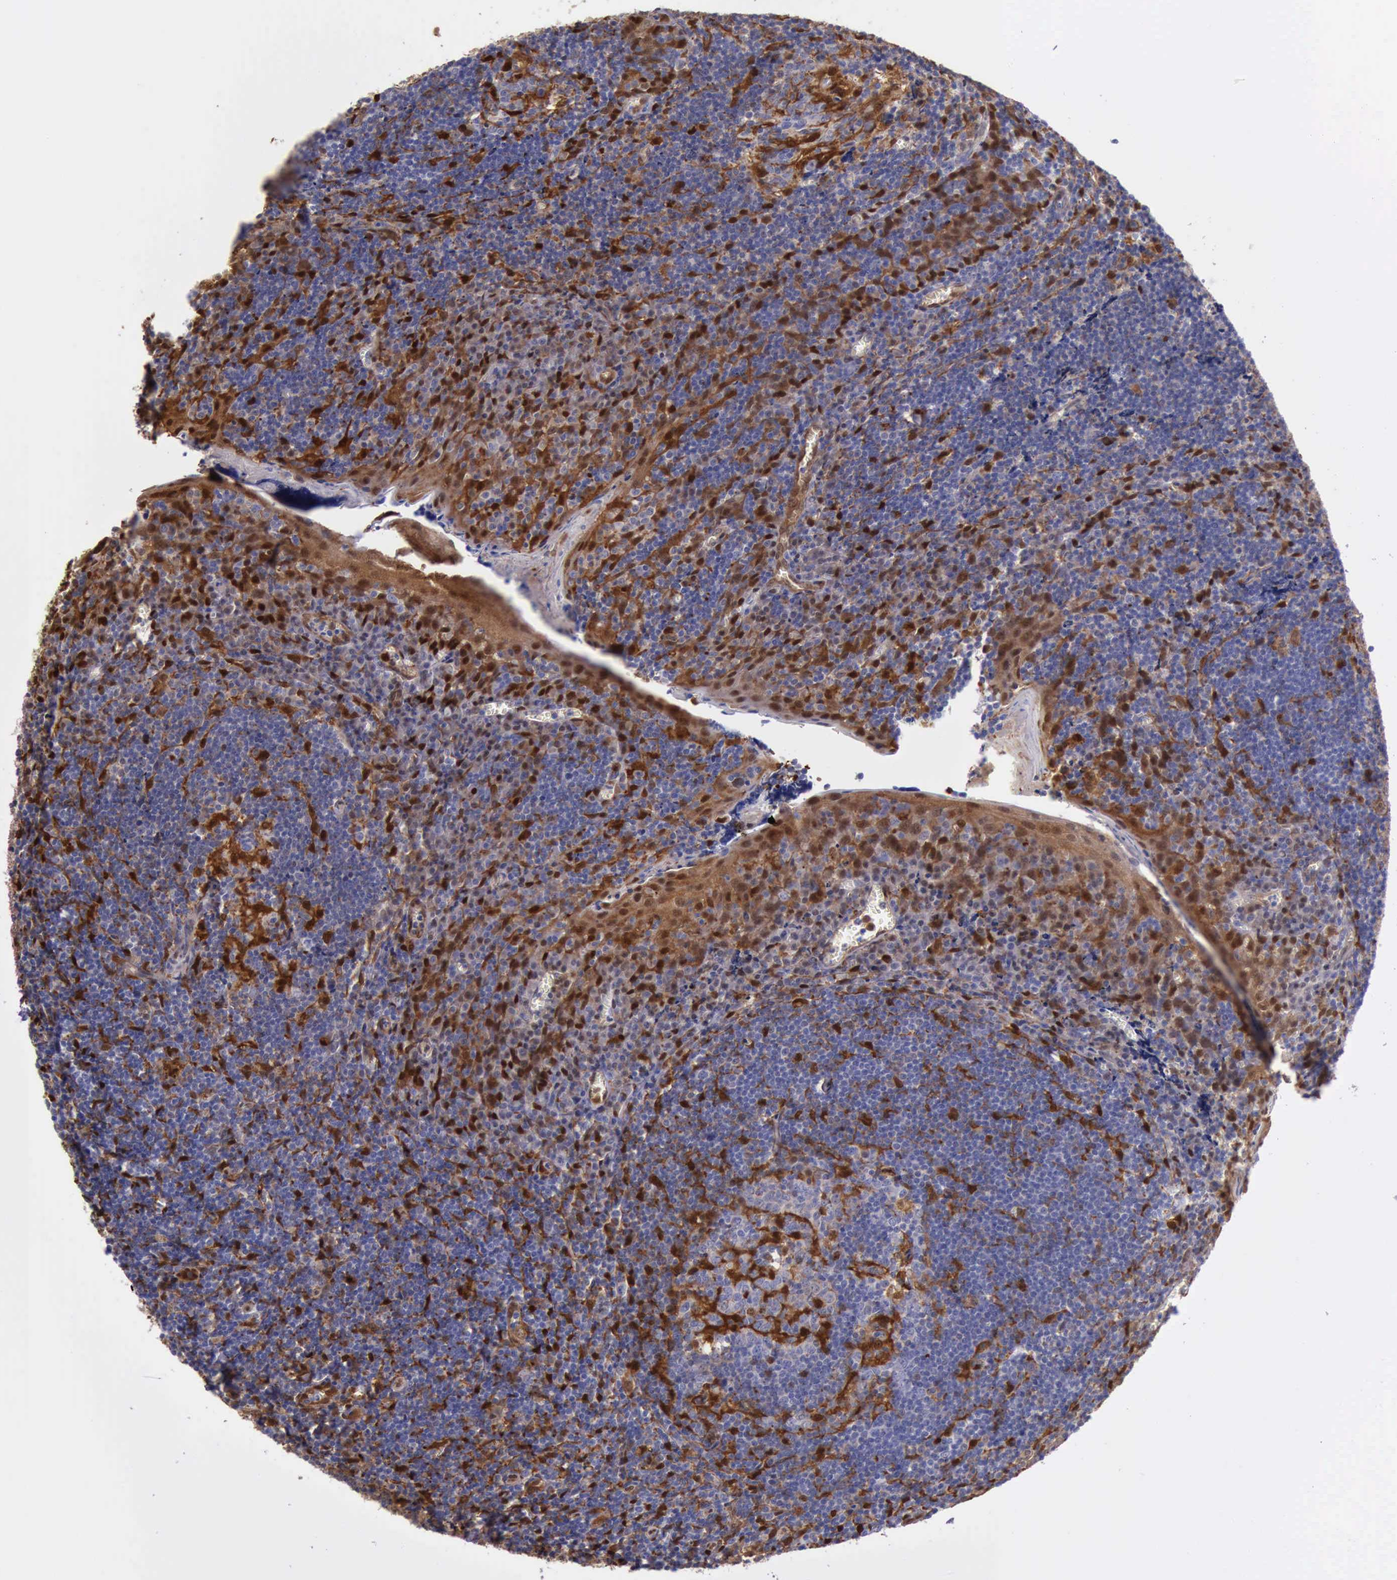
{"staining": {"intensity": "weak", "quantity": "<25%", "location": "cytoplasmic/membranous,nuclear"}, "tissue": "tonsil", "cell_type": "Germinal center cells", "image_type": "normal", "snomed": [{"axis": "morphology", "description": "Normal tissue, NOS"}, {"axis": "topography", "description": "Tonsil"}], "caption": "The photomicrograph demonstrates no staining of germinal center cells in unremarkable tonsil. (Brightfield microscopy of DAB IHC at high magnification).", "gene": "TYMP", "patient": {"sex": "male", "age": 20}}